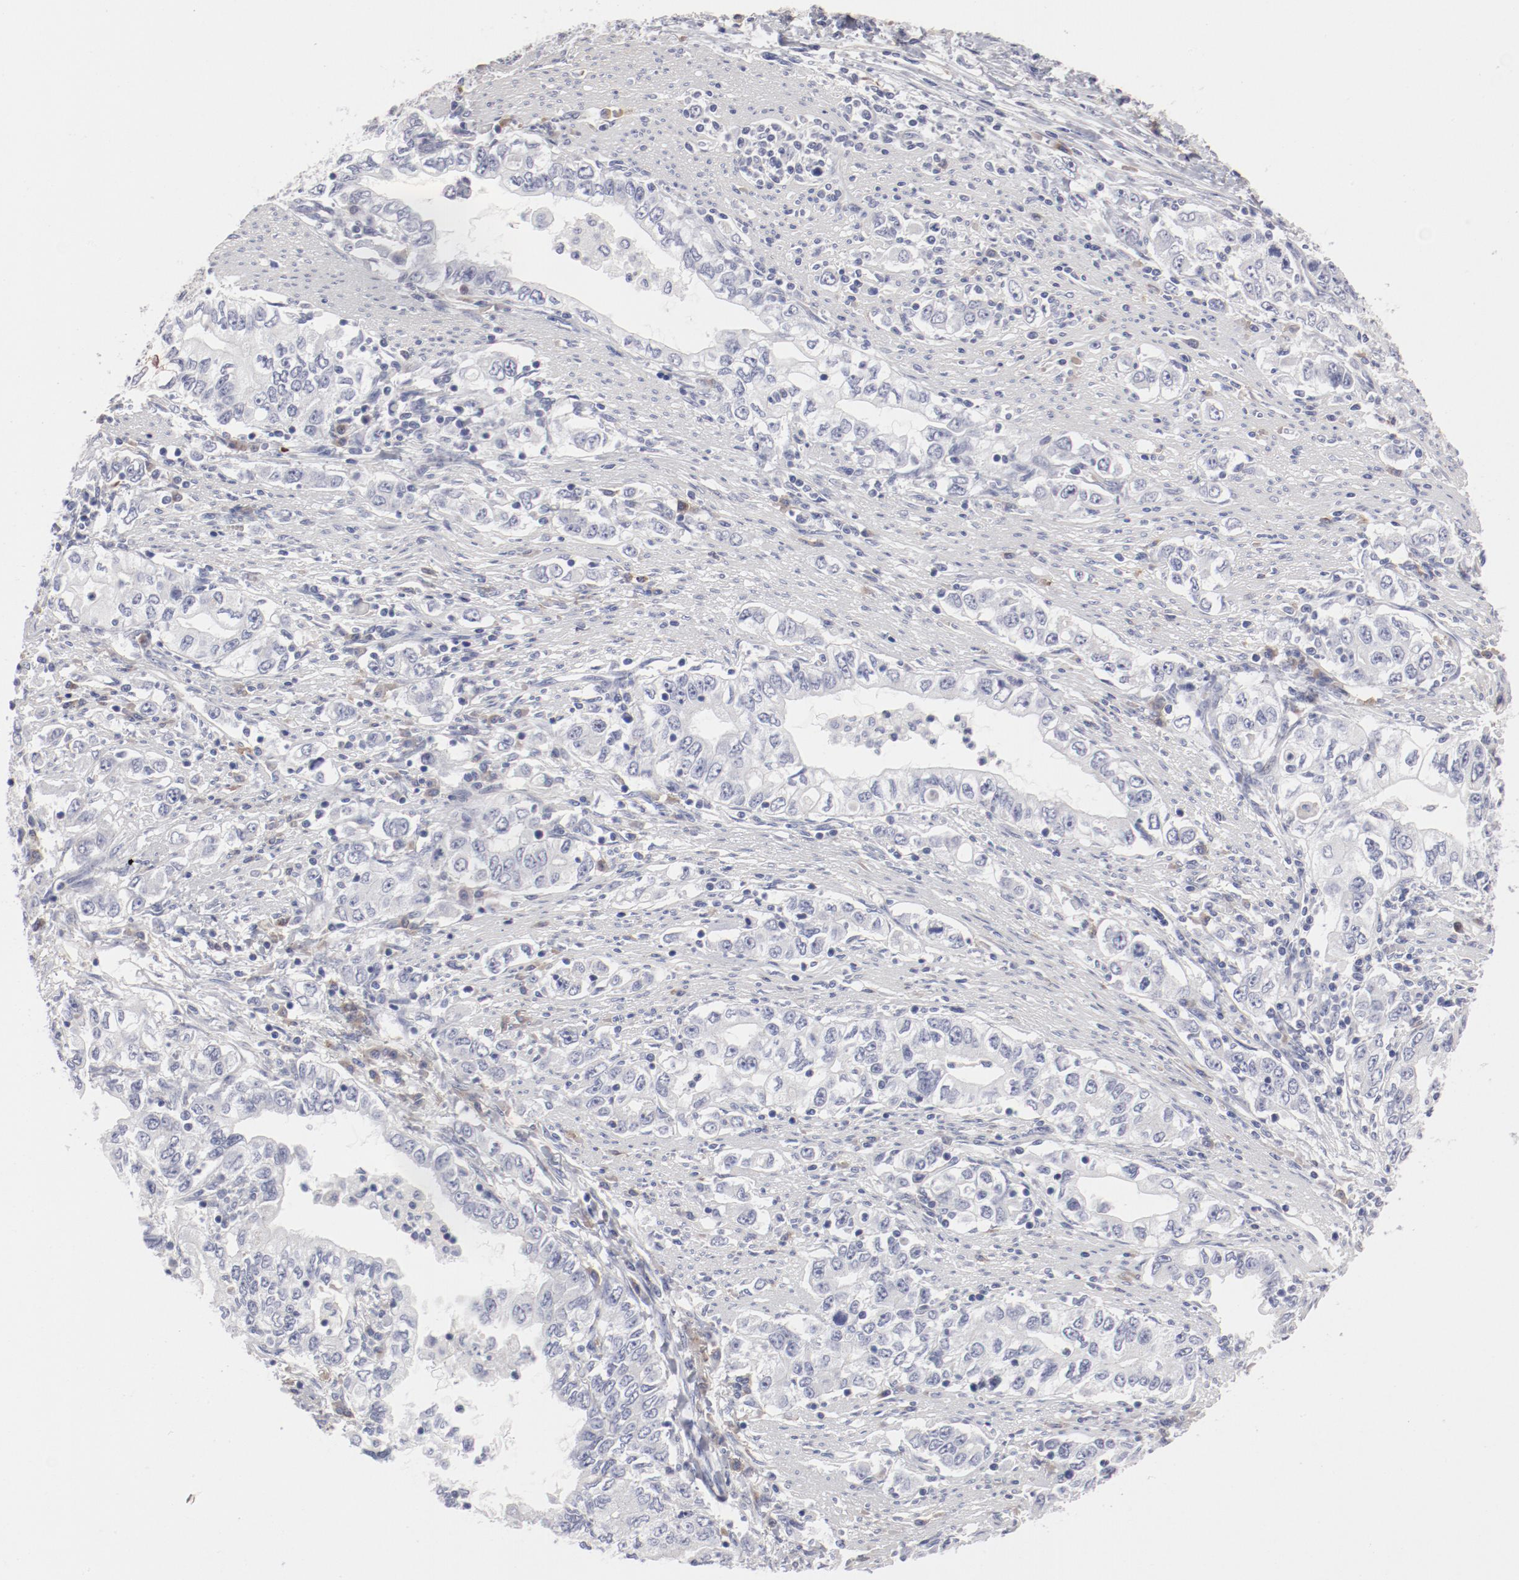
{"staining": {"intensity": "negative", "quantity": "none", "location": "none"}, "tissue": "stomach cancer", "cell_type": "Tumor cells", "image_type": "cancer", "snomed": [{"axis": "morphology", "description": "Adenocarcinoma, NOS"}, {"axis": "topography", "description": "Stomach, lower"}], "caption": "Immunohistochemical staining of human stomach cancer displays no significant positivity in tumor cells.", "gene": "LAX1", "patient": {"sex": "female", "age": 72}}